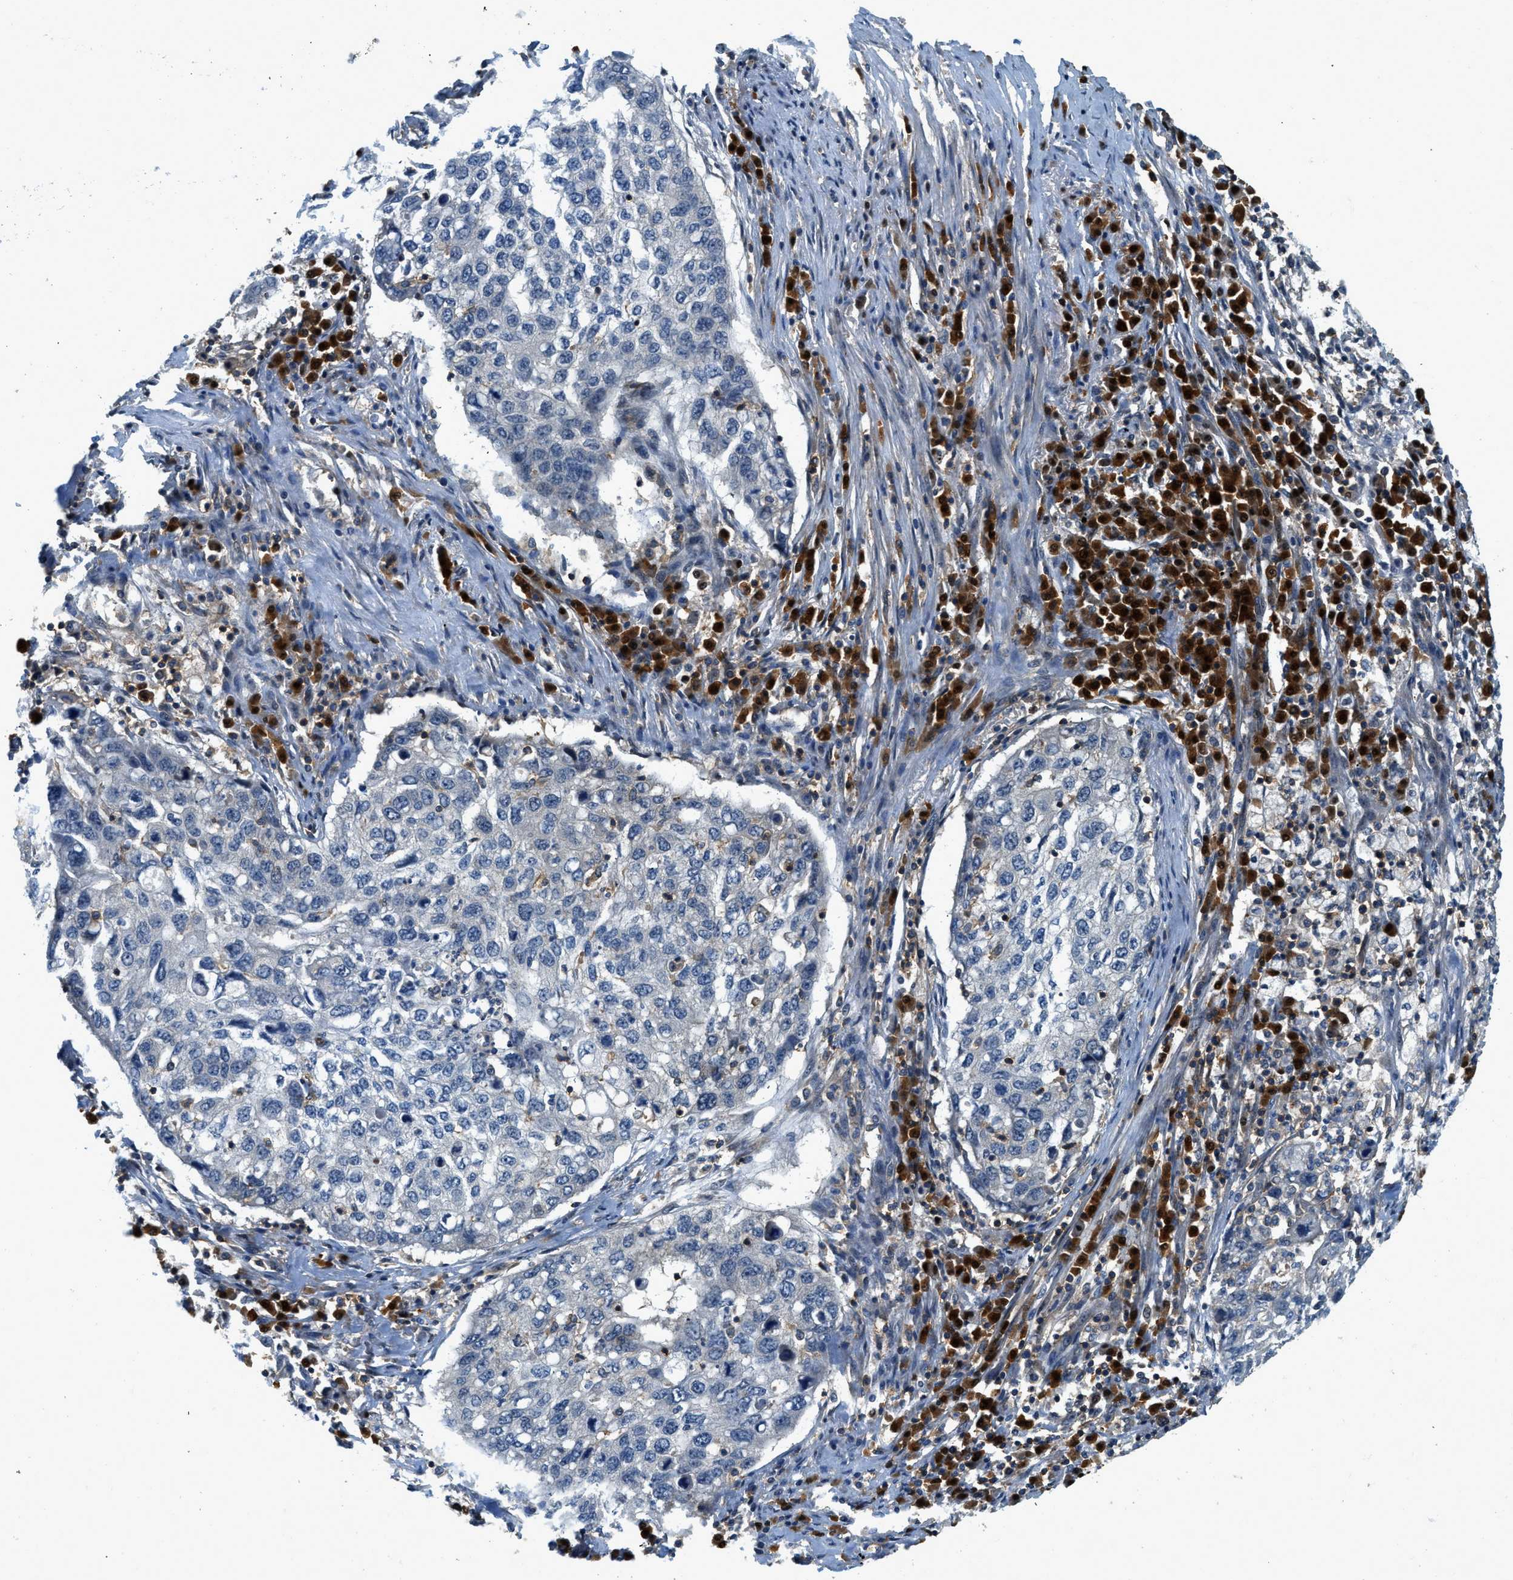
{"staining": {"intensity": "negative", "quantity": "none", "location": "none"}, "tissue": "lung cancer", "cell_type": "Tumor cells", "image_type": "cancer", "snomed": [{"axis": "morphology", "description": "Squamous cell carcinoma, NOS"}, {"axis": "topography", "description": "Lung"}], "caption": "This is an IHC histopathology image of human lung cancer. There is no expression in tumor cells.", "gene": "GMPPB", "patient": {"sex": "female", "age": 63}}